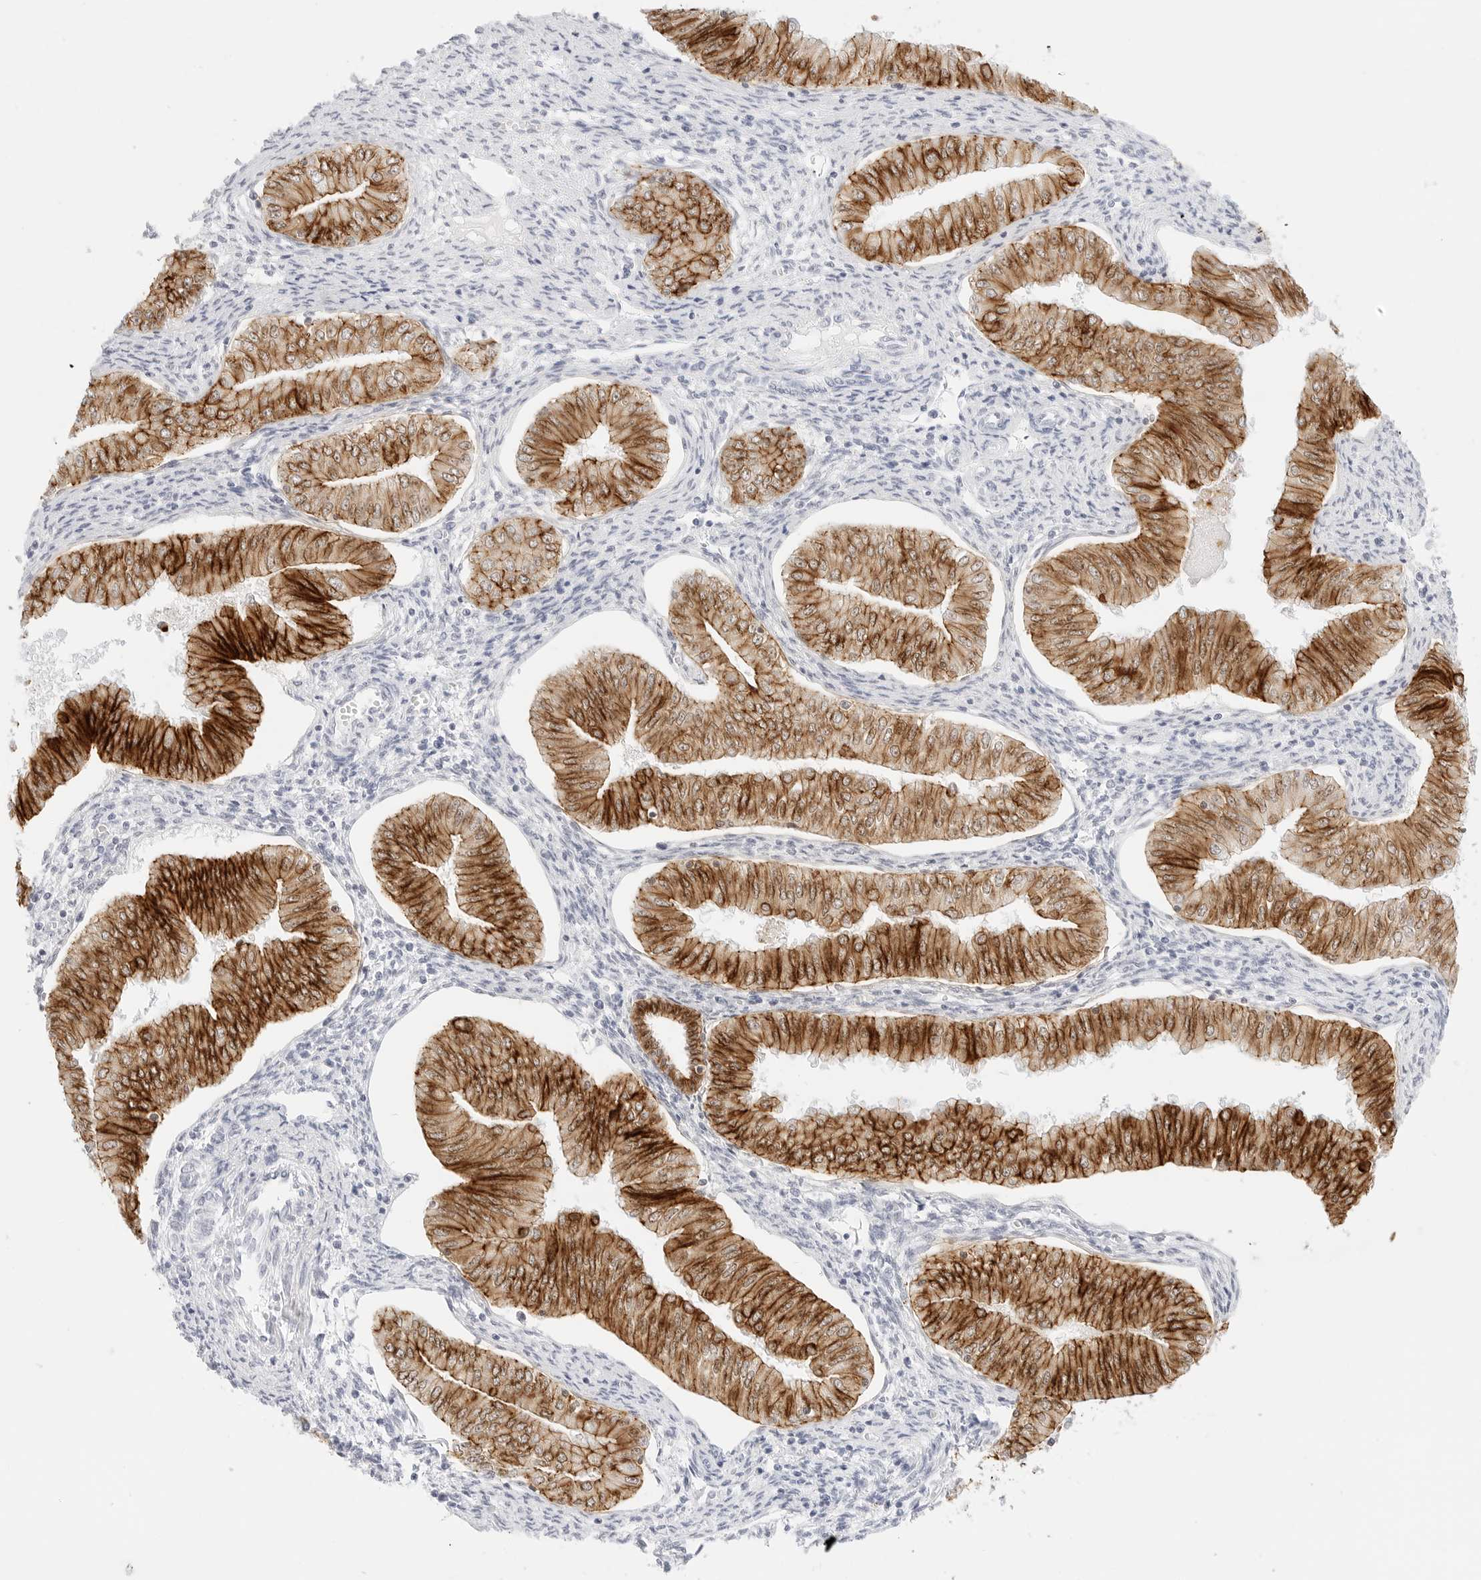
{"staining": {"intensity": "strong", "quantity": ">75%", "location": "cytoplasmic/membranous"}, "tissue": "endometrial cancer", "cell_type": "Tumor cells", "image_type": "cancer", "snomed": [{"axis": "morphology", "description": "Normal tissue, NOS"}, {"axis": "morphology", "description": "Adenocarcinoma, NOS"}, {"axis": "topography", "description": "Endometrium"}], "caption": "This is an image of immunohistochemistry staining of adenocarcinoma (endometrial), which shows strong positivity in the cytoplasmic/membranous of tumor cells.", "gene": "CDH1", "patient": {"sex": "female", "age": 53}}